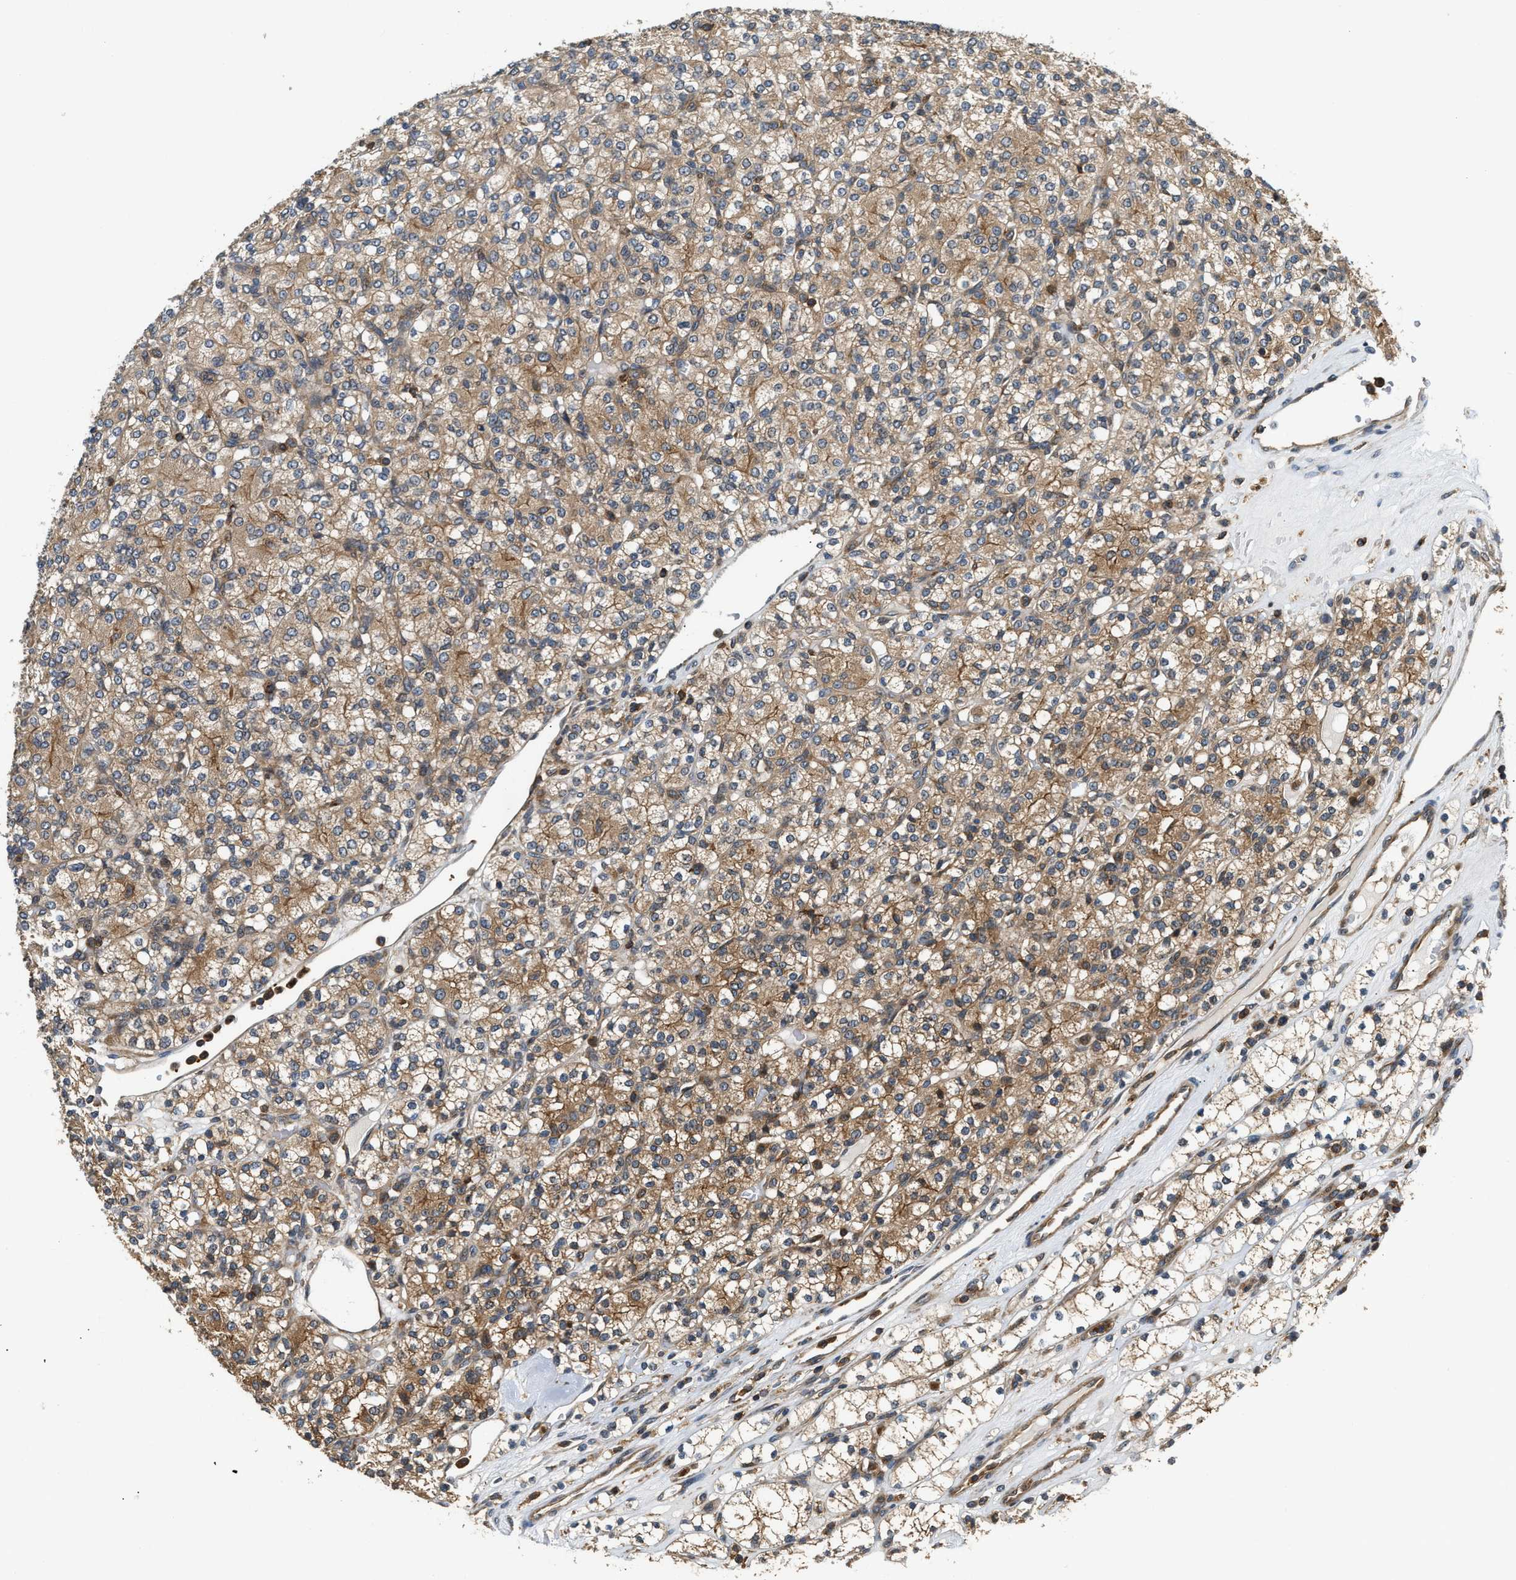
{"staining": {"intensity": "moderate", "quantity": ">75%", "location": "cytoplasmic/membranous"}, "tissue": "renal cancer", "cell_type": "Tumor cells", "image_type": "cancer", "snomed": [{"axis": "morphology", "description": "Adenocarcinoma, NOS"}, {"axis": "topography", "description": "Kidney"}], "caption": "A micrograph of renal cancer stained for a protein shows moderate cytoplasmic/membranous brown staining in tumor cells.", "gene": "SNX5", "patient": {"sex": "male", "age": 77}}